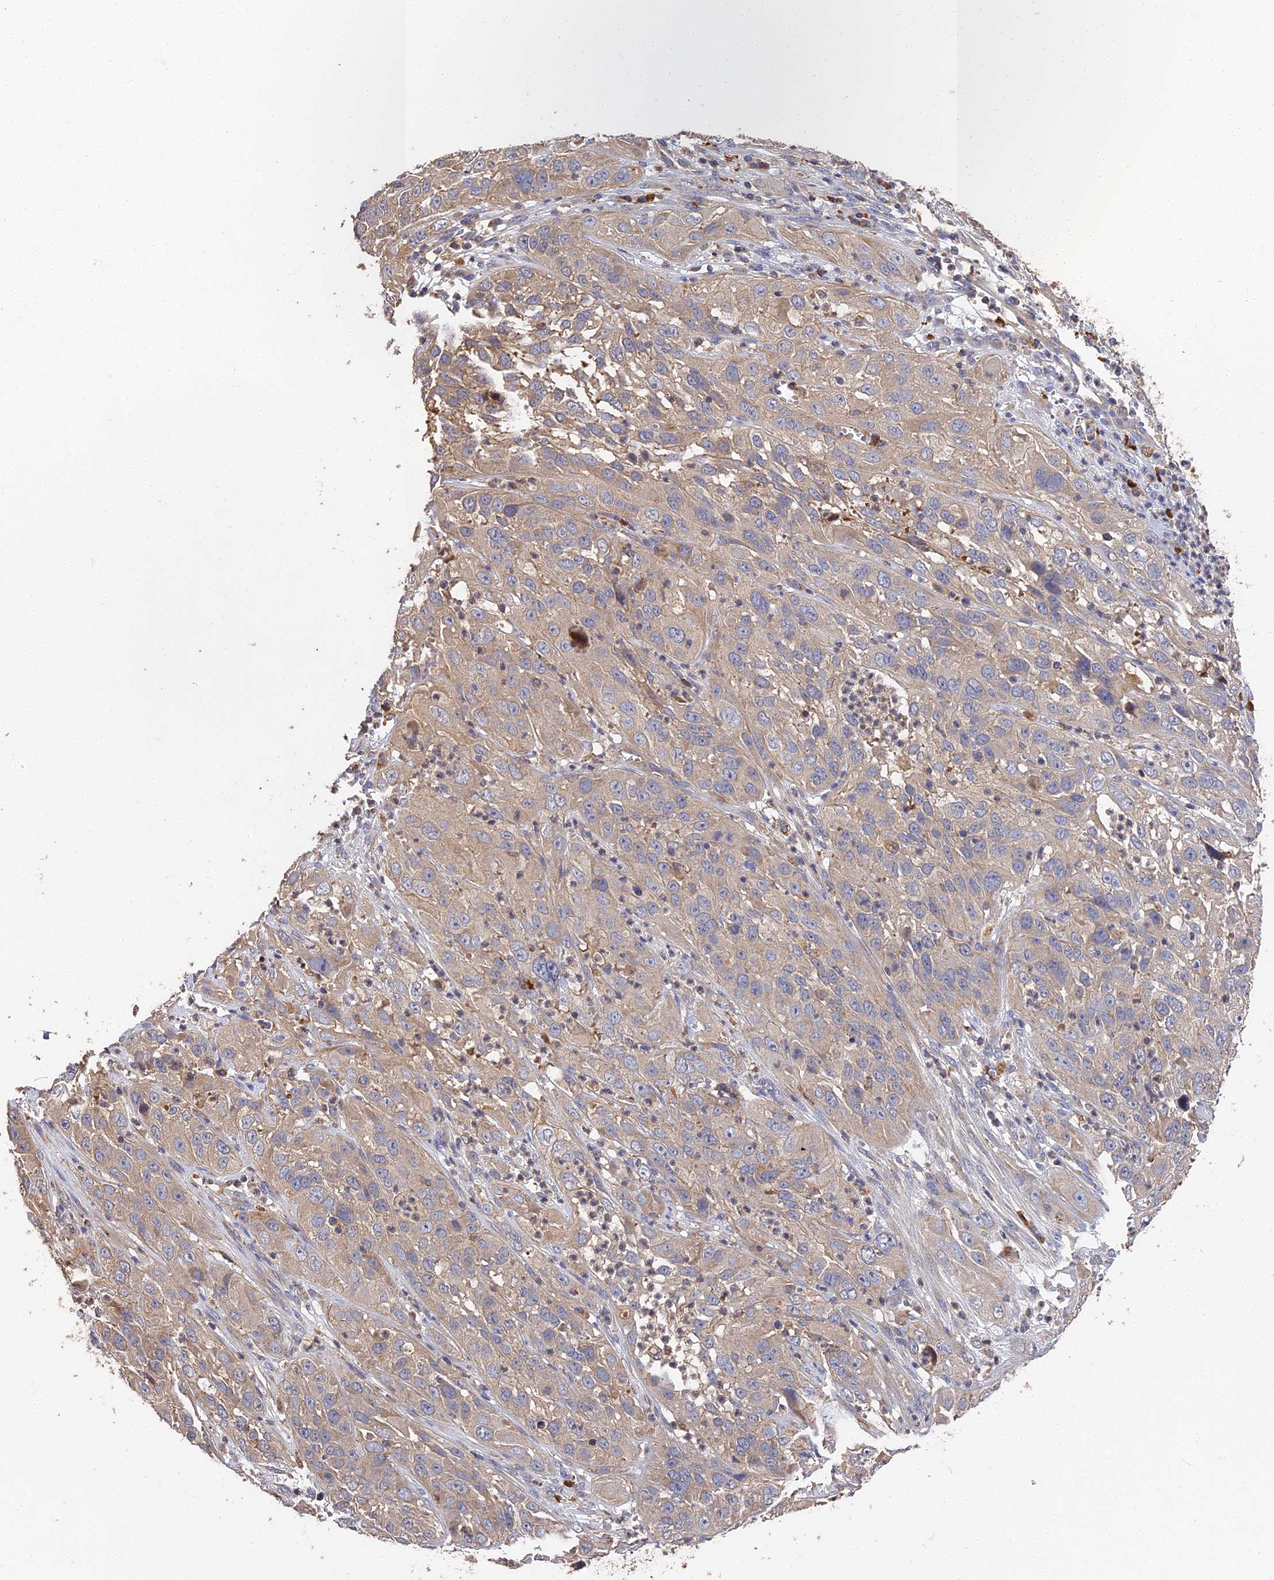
{"staining": {"intensity": "weak", "quantity": "25%-75%", "location": "cytoplasmic/membranous"}, "tissue": "cervical cancer", "cell_type": "Tumor cells", "image_type": "cancer", "snomed": [{"axis": "morphology", "description": "Squamous cell carcinoma, NOS"}, {"axis": "topography", "description": "Cervix"}], "caption": "An image showing weak cytoplasmic/membranous expression in approximately 25%-75% of tumor cells in cervical cancer (squamous cell carcinoma), as visualized by brown immunohistochemical staining.", "gene": "DHRS11", "patient": {"sex": "female", "age": 32}}